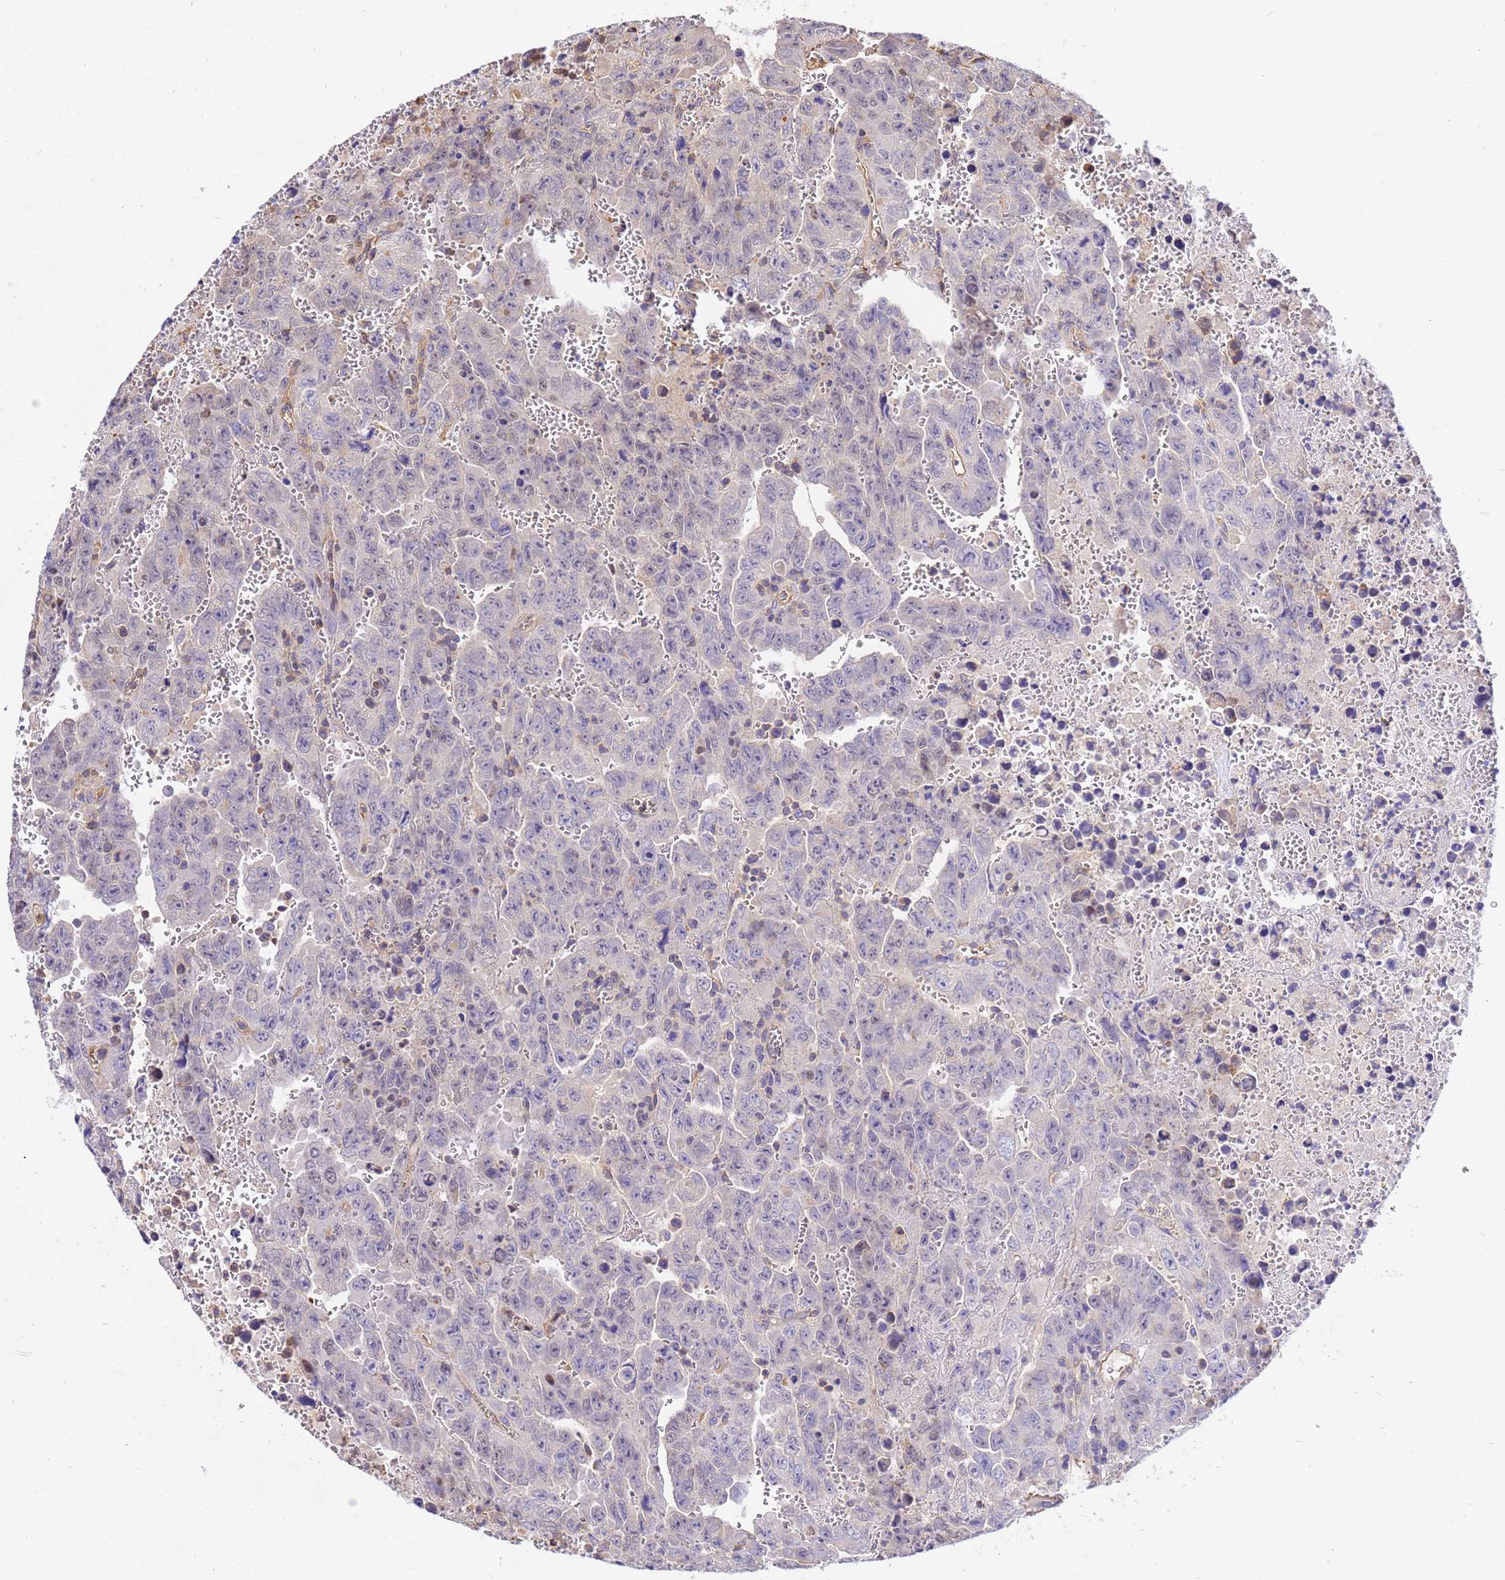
{"staining": {"intensity": "negative", "quantity": "none", "location": "none"}, "tissue": "testis cancer", "cell_type": "Tumor cells", "image_type": "cancer", "snomed": [{"axis": "morphology", "description": "Carcinoma, Embryonal, NOS"}, {"axis": "topography", "description": "Testis"}], "caption": "Immunohistochemistry (IHC) micrograph of neoplastic tissue: testis cancer (embryonal carcinoma) stained with DAB reveals no significant protein staining in tumor cells.", "gene": "WDR64", "patient": {"sex": "male", "age": 28}}